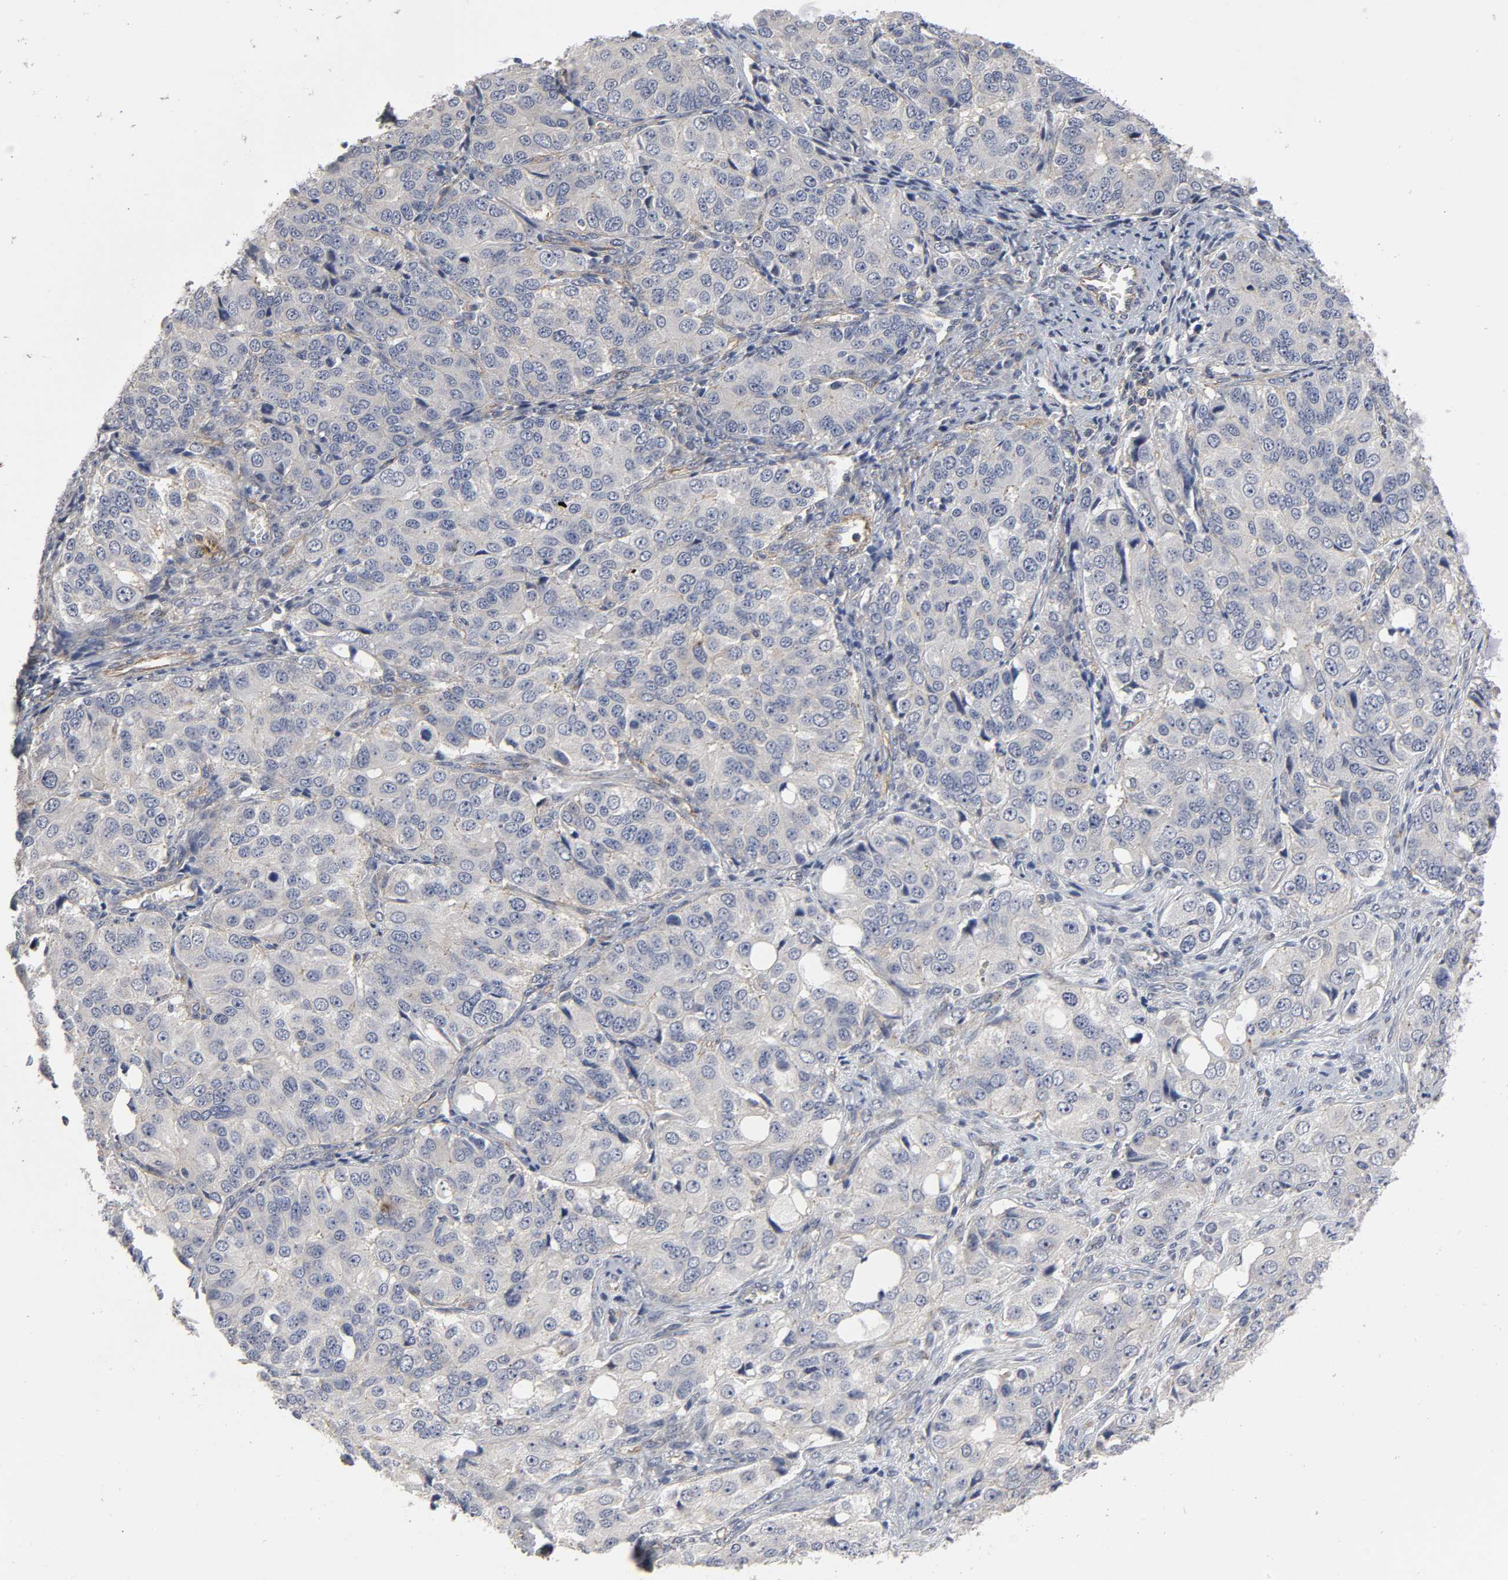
{"staining": {"intensity": "negative", "quantity": "none", "location": "none"}, "tissue": "ovarian cancer", "cell_type": "Tumor cells", "image_type": "cancer", "snomed": [{"axis": "morphology", "description": "Carcinoma, endometroid"}, {"axis": "topography", "description": "Ovary"}], "caption": "The immunohistochemistry (IHC) image has no significant staining in tumor cells of ovarian cancer (endometroid carcinoma) tissue. (DAB IHC, high magnification).", "gene": "SH3GLB1", "patient": {"sex": "female", "age": 51}}